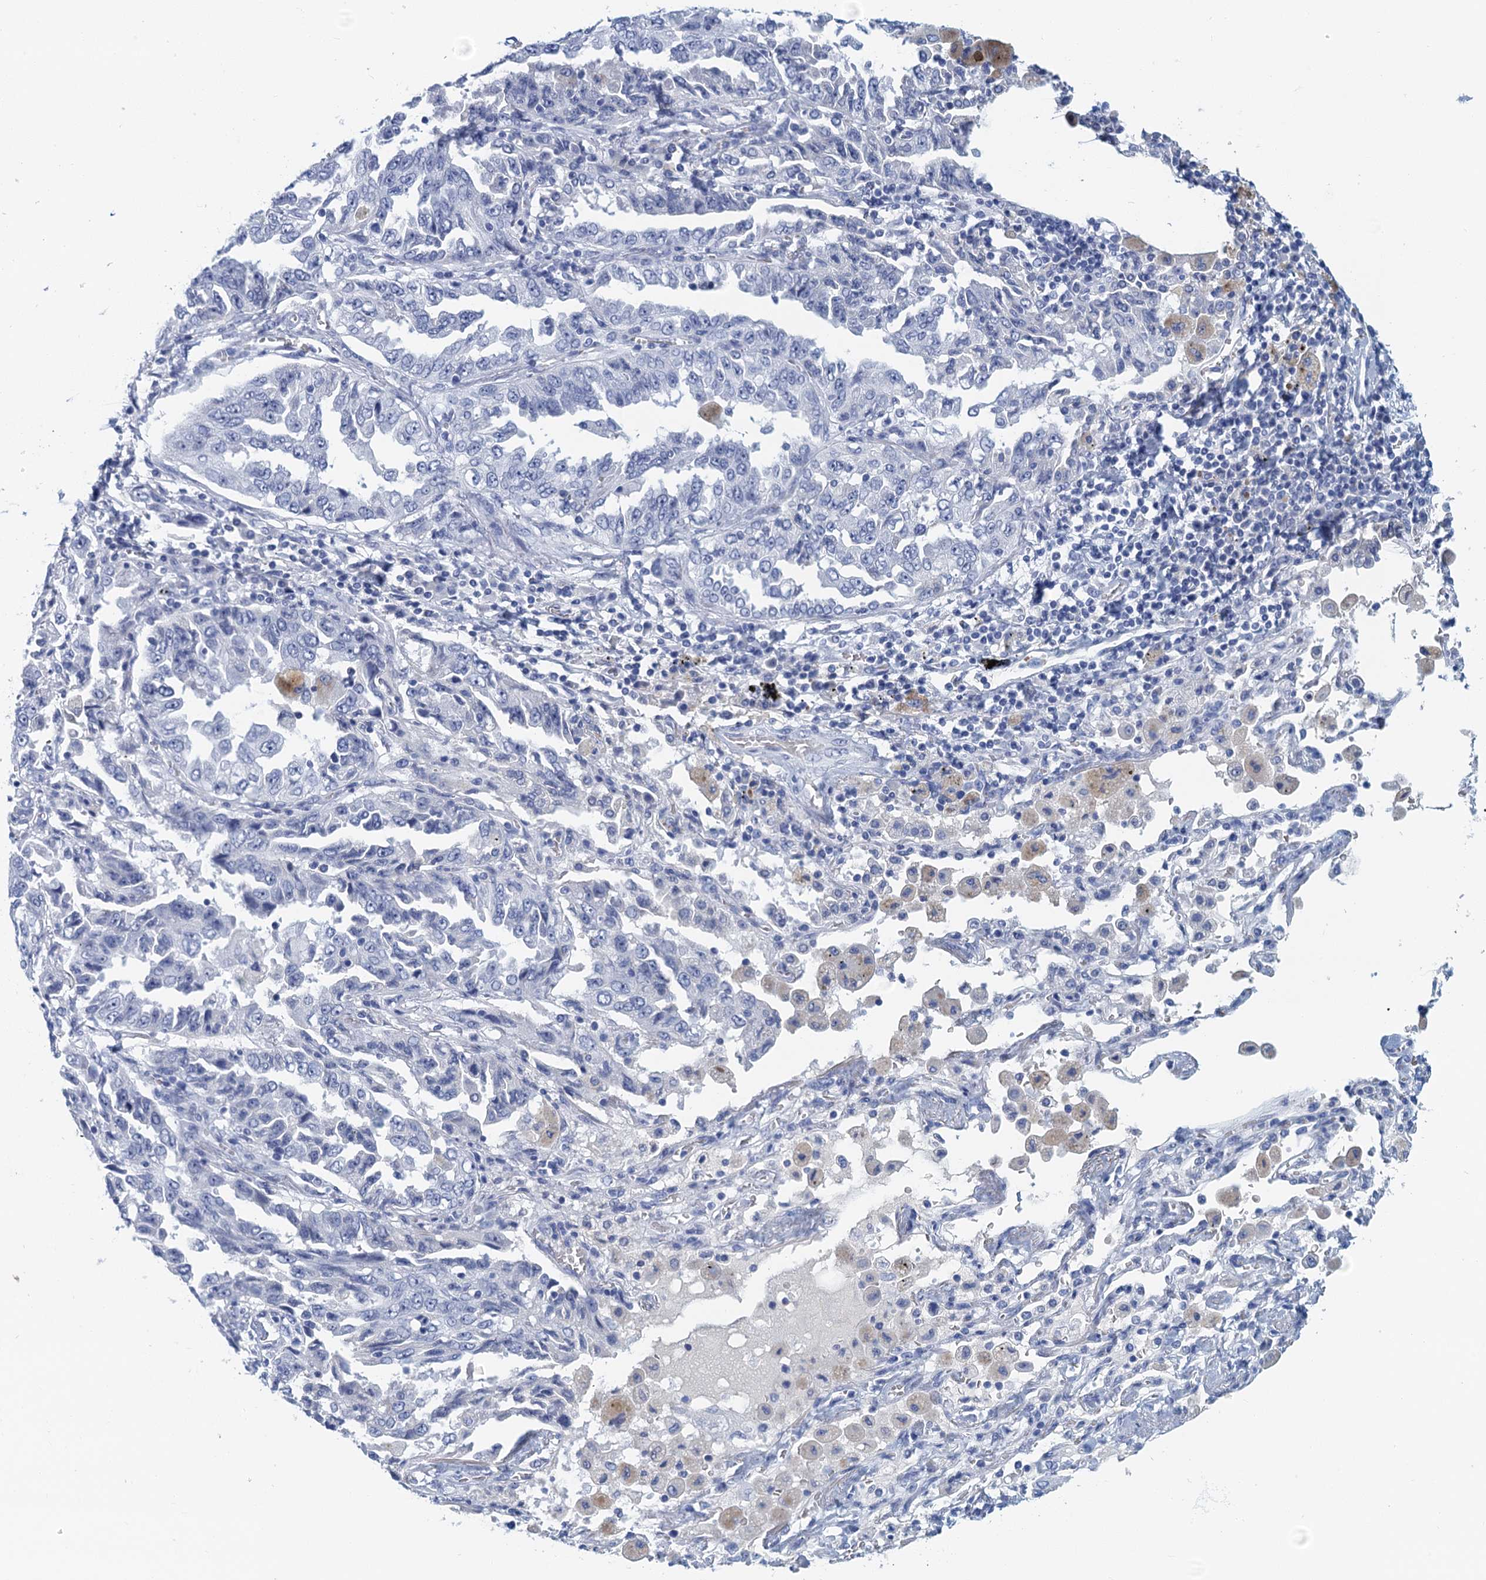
{"staining": {"intensity": "negative", "quantity": "none", "location": "none"}, "tissue": "lung cancer", "cell_type": "Tumor cells", "image_type": "cancer", "snomed": [{"axis": "morphology", "description": "Adenocarcinoma, NOS"}, {"axis": "topography", "description": "Lung"}], "caption": "DAB (3,3'-diaminobenzidine) immunohistochemical staining of lung cancer (adenocarcinoma) reveals no significant staining in tumor cells. The staining is performed using DAB (3,3'-diaminobenzidine) brown chromogen with nuclei counter-stained in using hematoxylin.", "gene": "CYP51A1", "patient": {"sex": "female", "age": 51}}